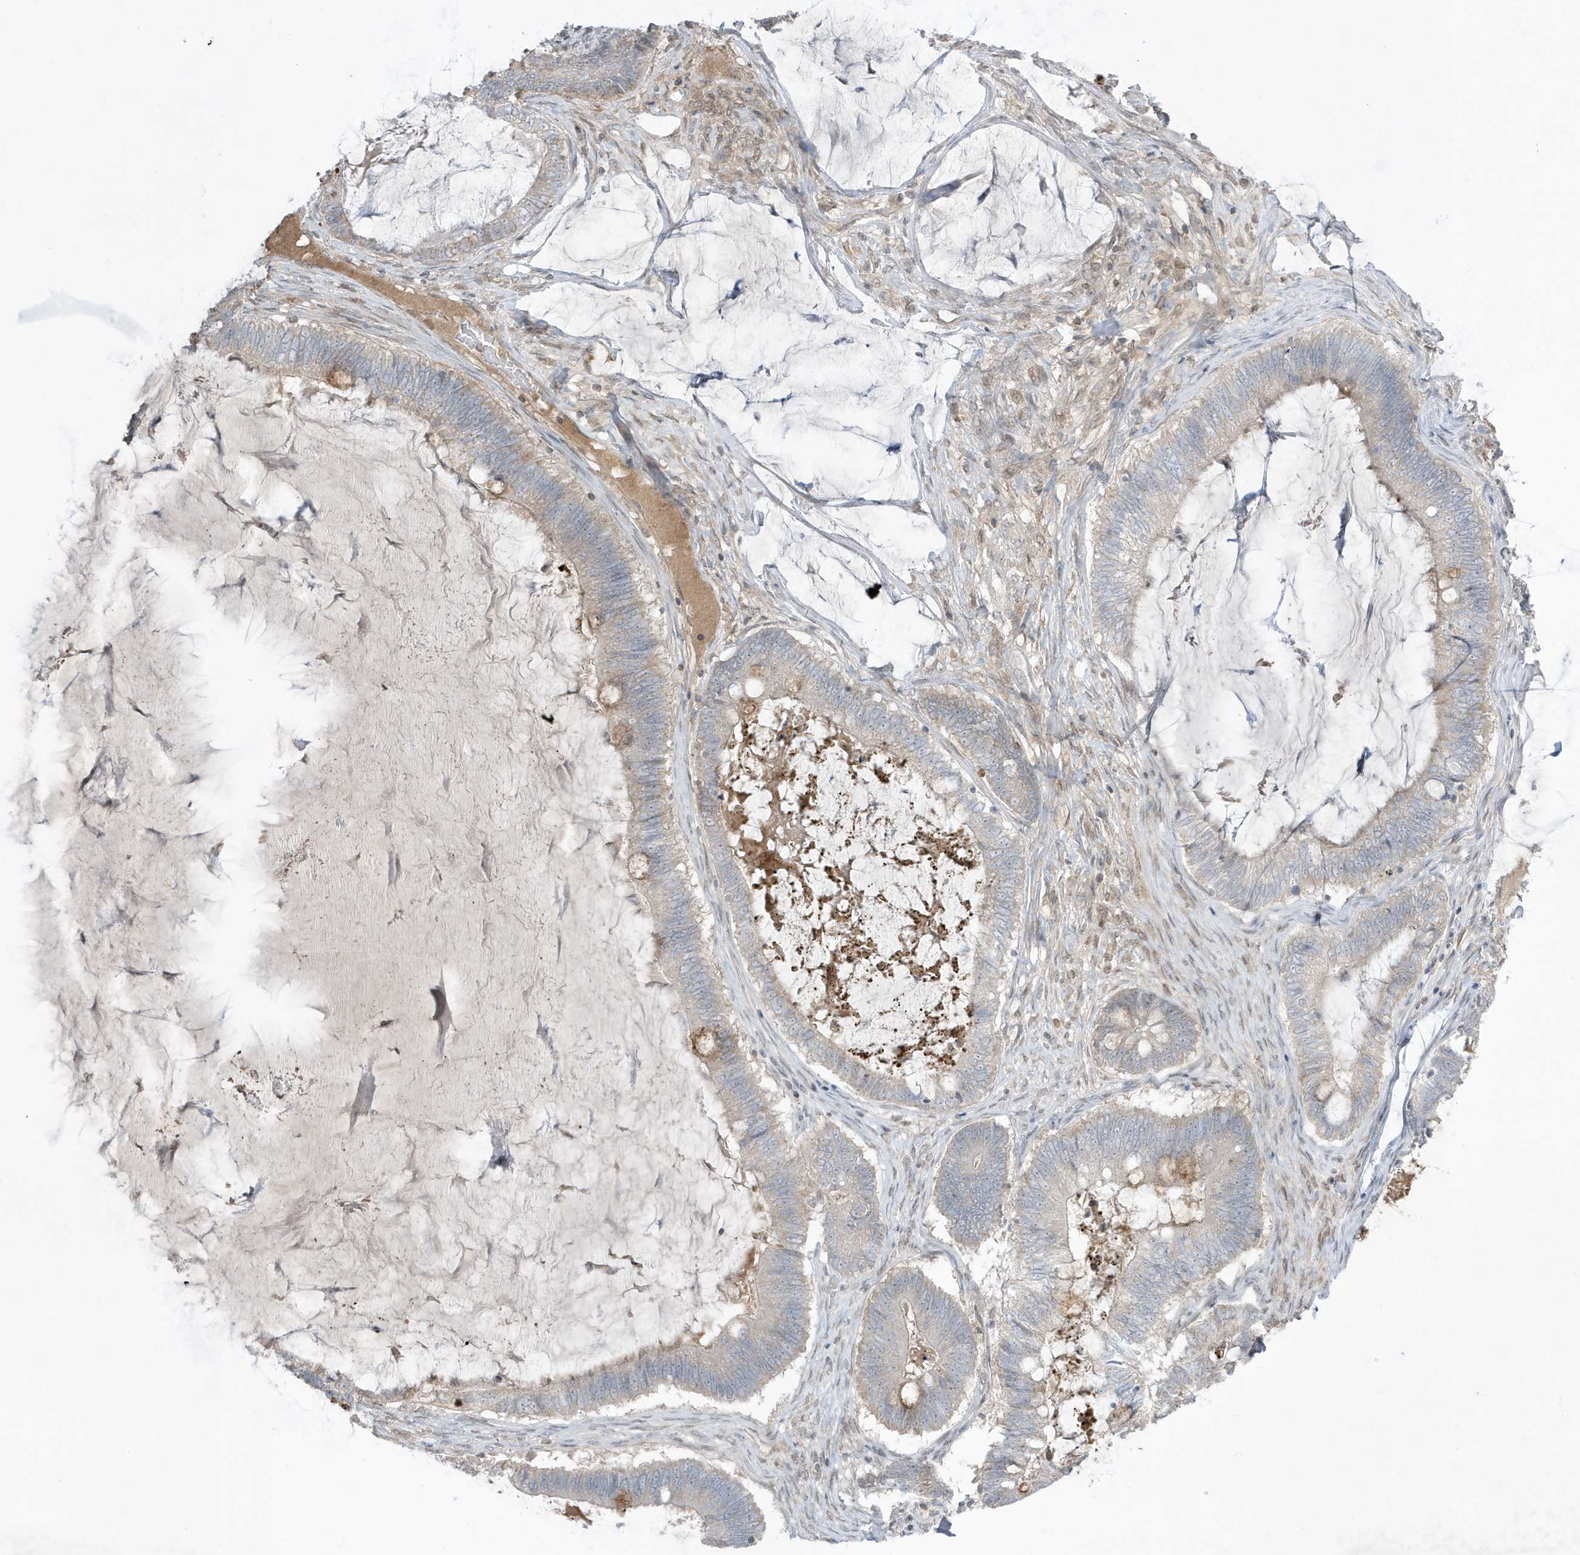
{"staining": {"intensity": "moderate", "quantity": "<25%", "location": "cytoplasmic/membranous"}, "tissue": "ovarian cancer", "cell_type": "Tumor cells", "image_type": "cancer", "snomed": [{"axis": "morphology", "description": "Cystadenocarcinoma, mucinous, NOS"}, {"axis": "topography", "description": "Ovary"}], "caption": "There is low levels of moderate cytoplasmic/membranous positivity in tumor cells of ovarian mucinous cystadenocarcinoma, as demonstrated by immunohistochemical staining (brown color).", "gene": "FNDC1", "patient": {"sex": "female", "age": 61}}